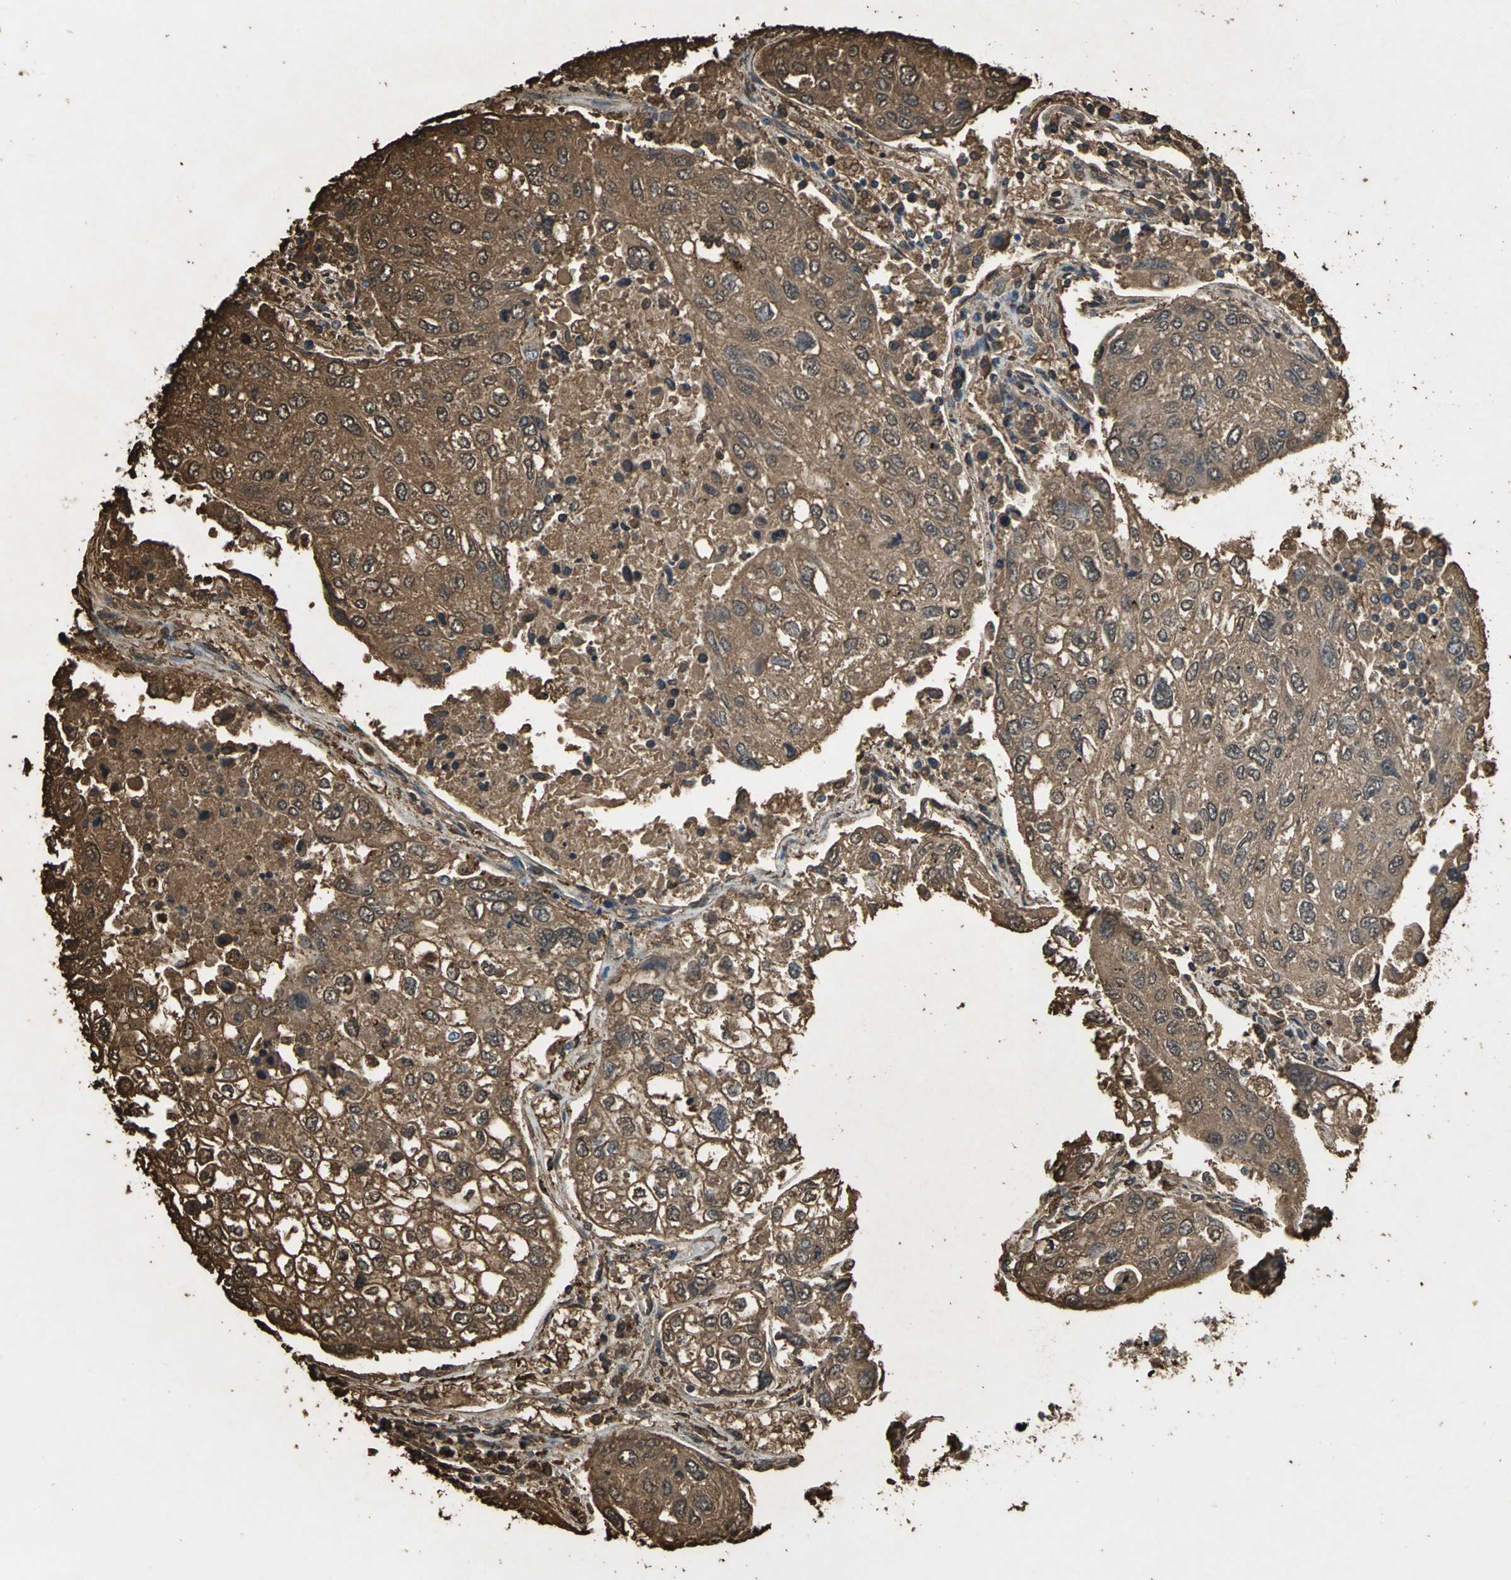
{"staining": {"intensity": "strong", "quantity": ">75%", "location": "cytoplasmic/membranous,nuclear"}, "tissue": "urothelial cancer", "cell_type": "Tumor cells", "image_type": "cancer", "snomed": [{"axis": "morphology", "description": "Urothelial carcinoma, High grade"}, {"axis": "topography", "description": "Lymph node"}, {"axis": "topography", "description": "Urinary bladder"}], "caption": "Urothelial cancer was stained to show a protein in brown. There is high levels of strong cytoplasmic/membranous and nuclear staining in approximately >75% of tumor cells.", "gene": "TREM1", "patient": {"sex": "male", "age": 51}}